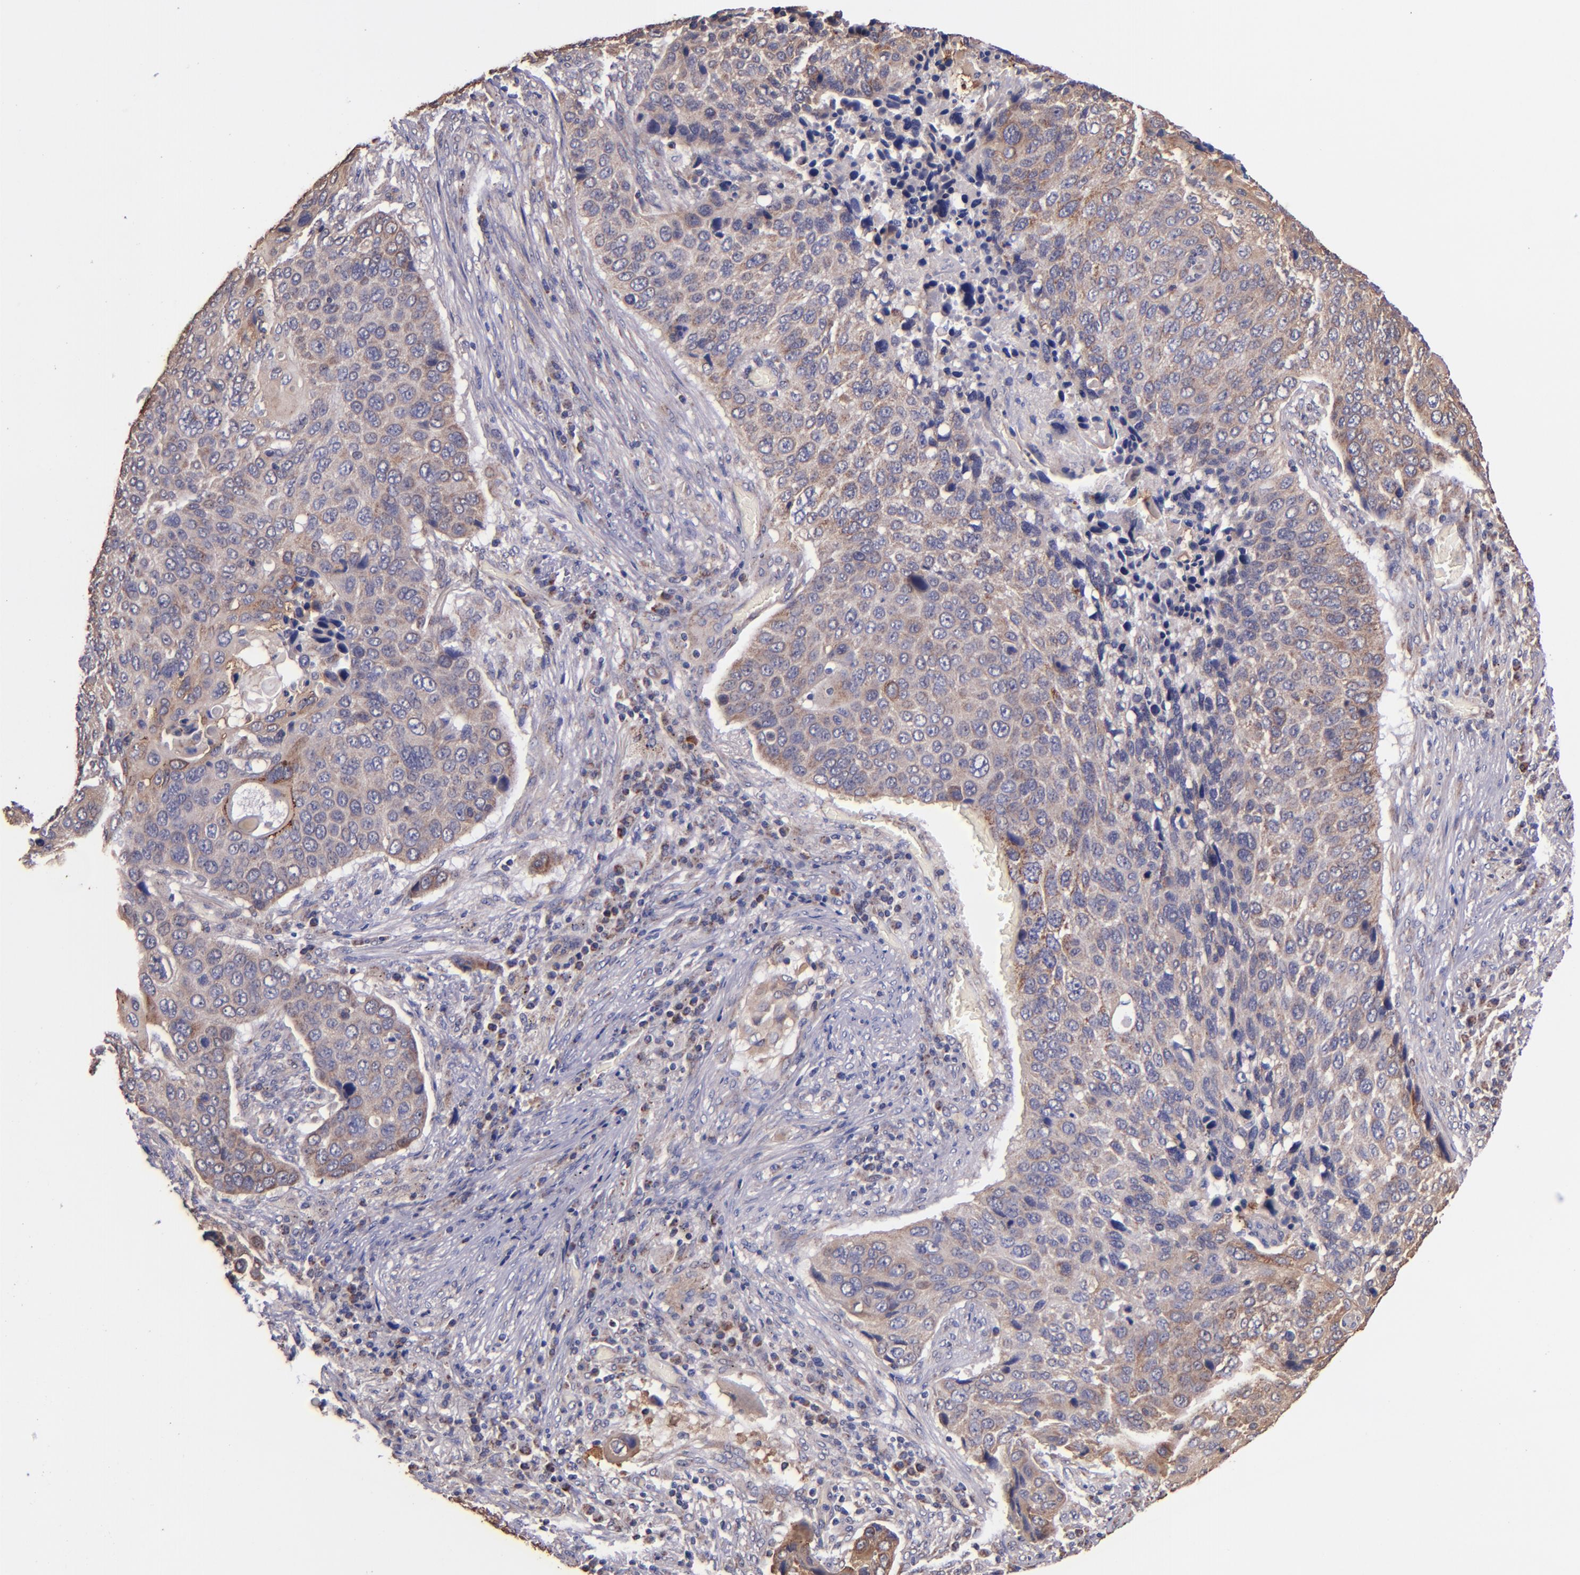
{"staining": {"intensity": "moderate", "quantity": ">75%", "location": "cytoplasmic/membranous"}, "tissue": "lung cancer", "cell_type": "Tumor cells", "image_type": "cancer", "snomed": [{"axis": "morphology", "description": "Squamous cell carcinoma, NOS"}, {"axis": "topography", "description": "Lung"}], "caption": "This photomicrograph demonstrates lung cancer stained with immunohistochemistry to label a protein in brown. The cytoplasmic/membranous of tumor cells show moderate positivity for the protein. Nuclei are counter-stained blue.", "gene": "SHC1", "patient": {"sex": "male", "age": 68}}